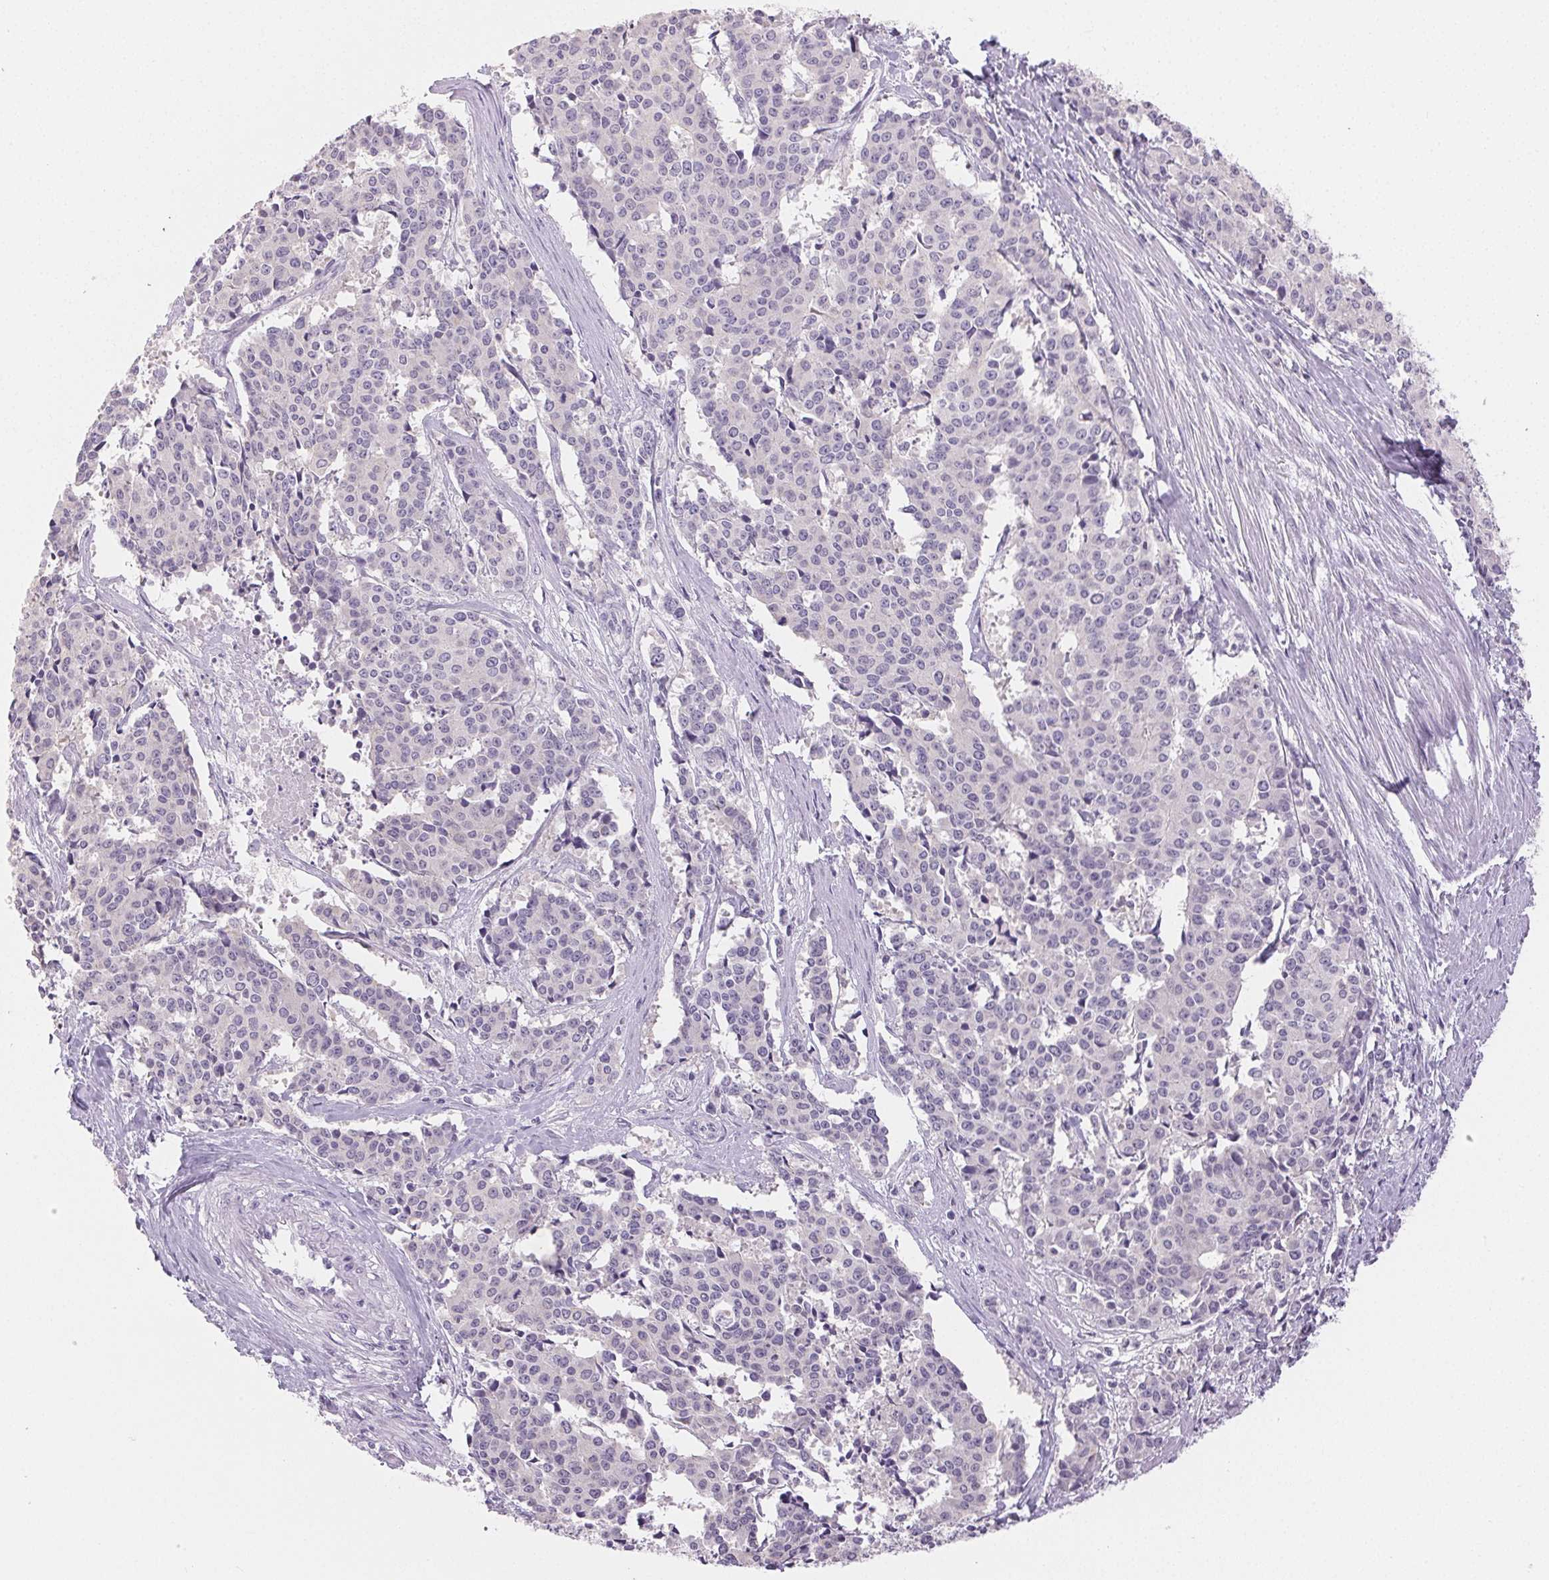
{"staining": {"intensity": "negative", "quantity": "none", "location": "none"}, "tissue": "cervical cancer", "cell_type": "Tumor cells", "image_type": "cancer", "snomed": [{"axis": "morphology", "description": "Squamous cell carcinoma, NOS"}, {"axis": "topography", "description": "Cervix"}], "caption": "Immunohistochemistry (IHC) photomicrograph of human squamous cell carcinoma (cervical) stained for a protein (brown), which displays no positivity in tumor cells. (Brightfield microscopy of DAB immunohistochemistry at high magnification).", "gene": "SFTPD", "patient": {"sex": "female", "age": 28}}